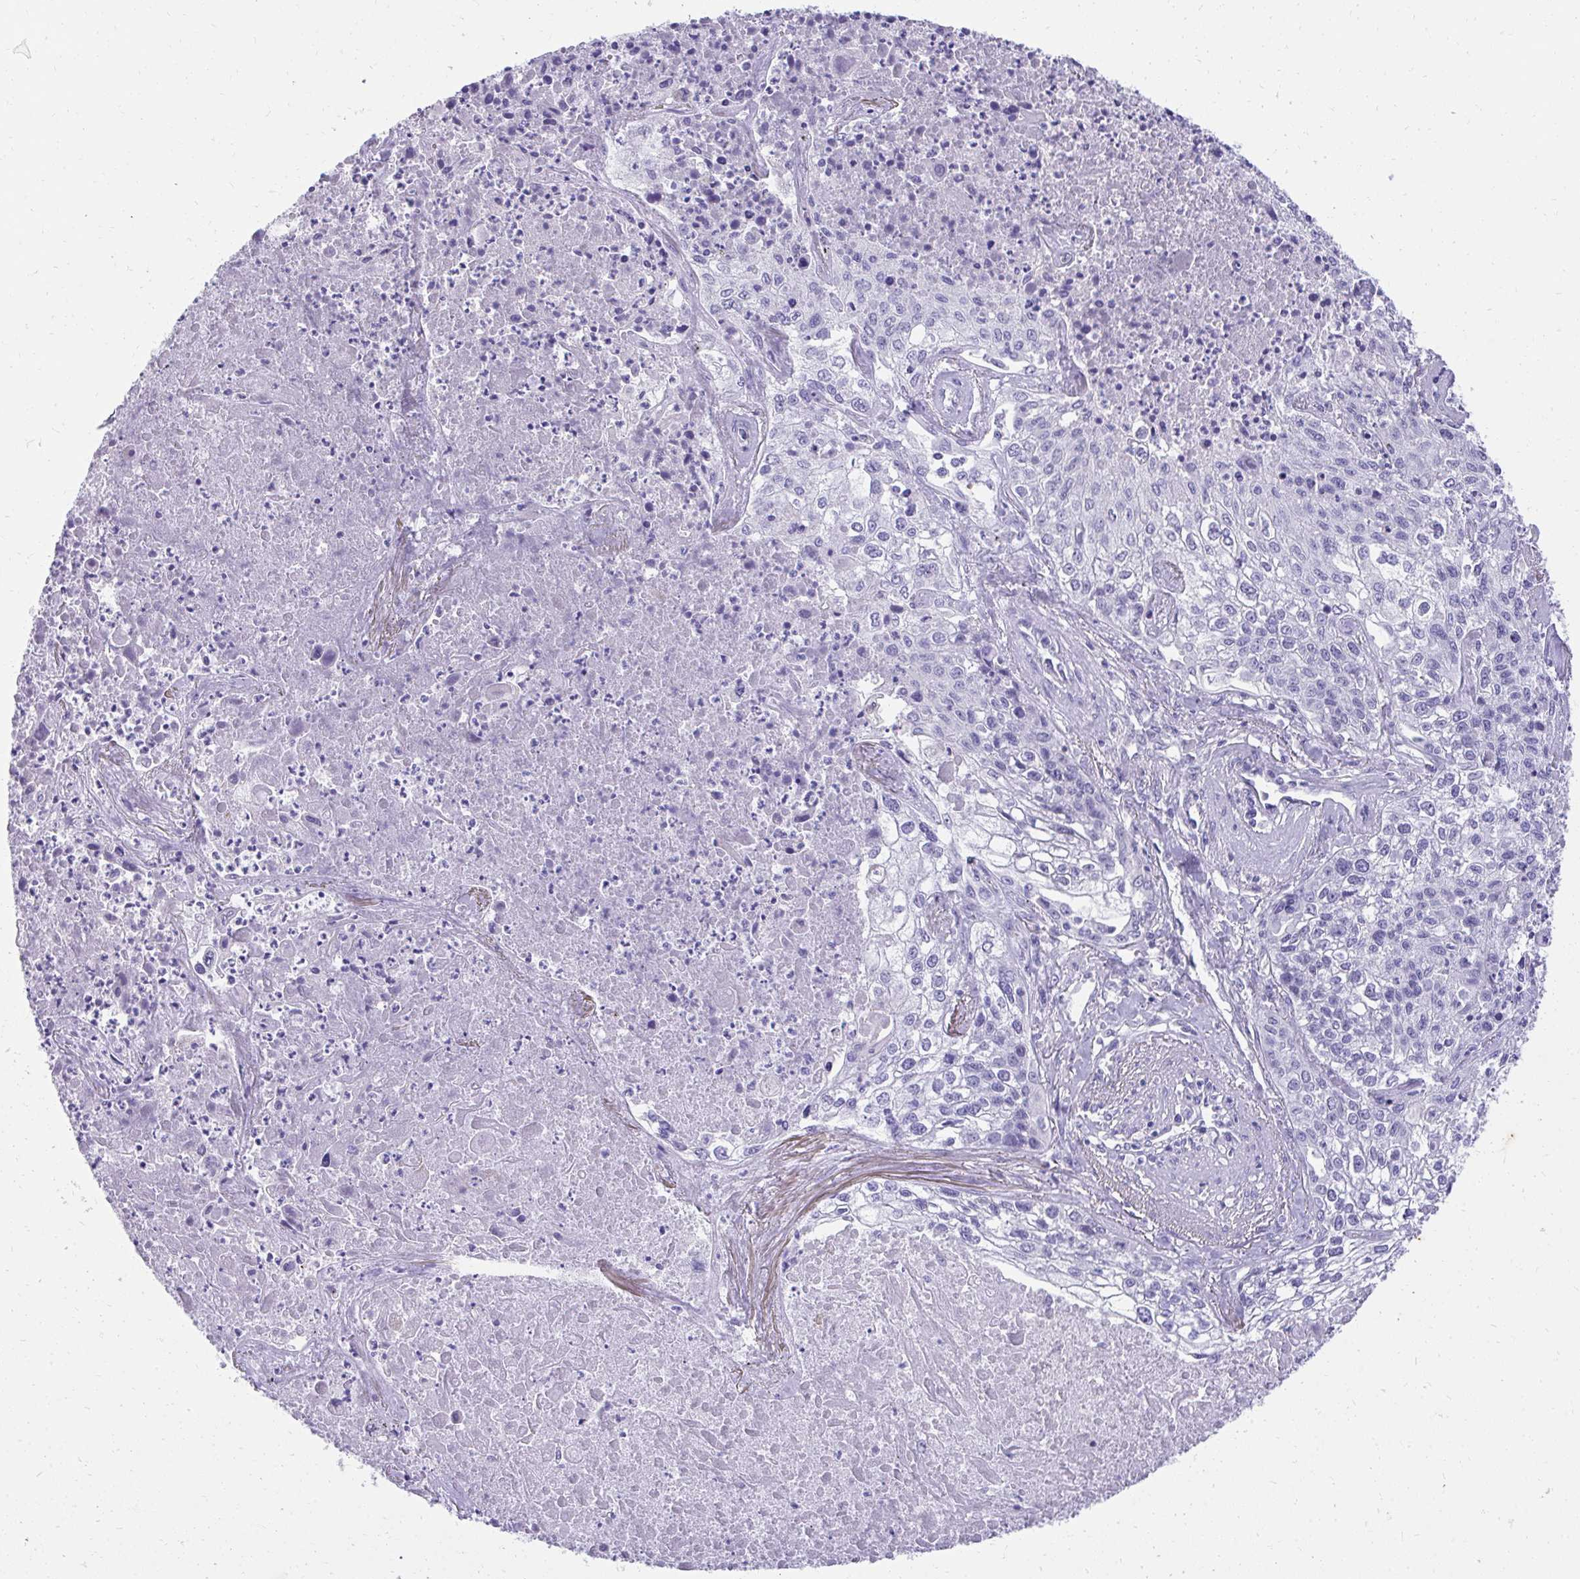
{"staining": {"intensity": "negative", "quantity": "none", "location": "none"}, "tissue": "lung cancer", "cell_type": "Tumor cells", "image_type": "cancer", "snomed": [{"axis": "morphology", "description": "Squamous cell carcinoma, NOS"}, {"axis": "topography", "description": "Lung"}], "caption": "Immunohistochemistry (IHC) histopathology image of human squamous cell carcinoma (lung) stained for a protein (brown), which demonstrates no expression in tumor cells. (Stains: DAB (3,3'-diaminobenzidine) IHC with hematoxylin counter stain, Microscopy: brightfield microscopy at high magnification).", "gene": "KLK1", "patient": {"sex": "male", "age": 74}}